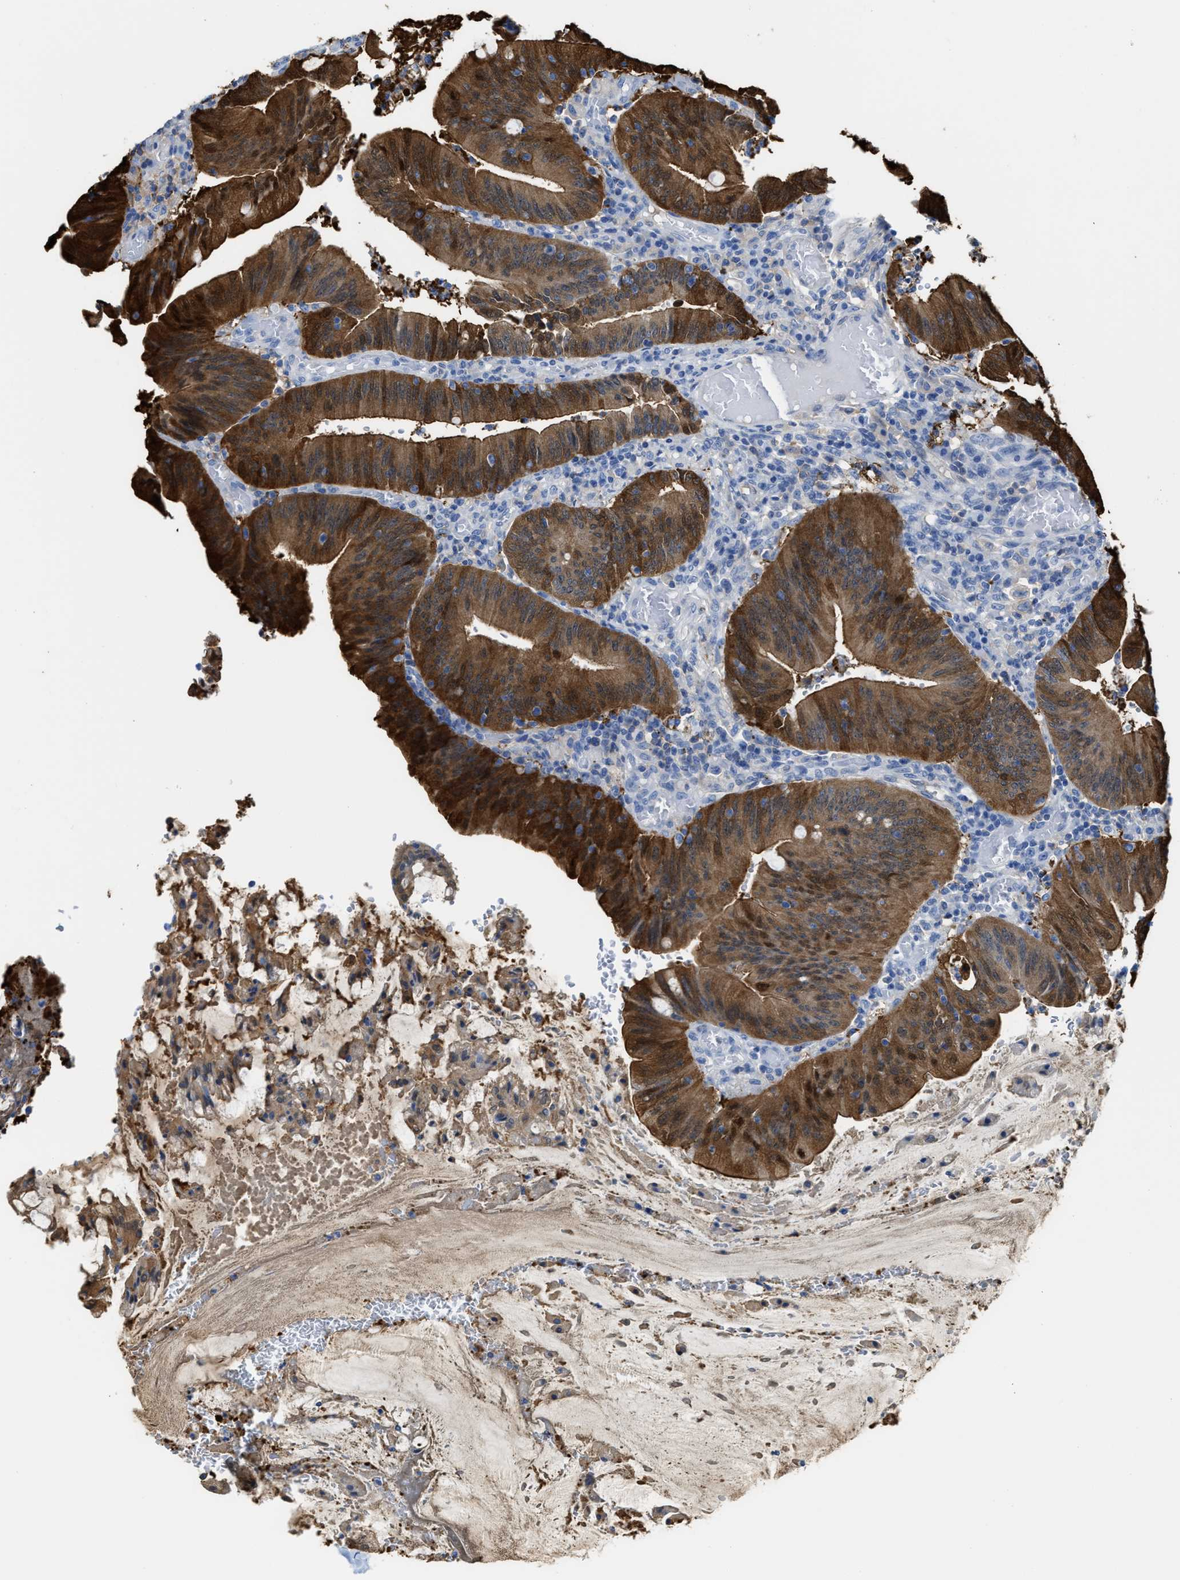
{"staining": {"intensity": "strong", "quantity": ">75%", "location": "cytoplasmic/membranous"}, "tissue": "colorectal cancer", "cell_type": "Tumor cells", "image_type": "cancer", "snomed": [{"axis": "morphology", "description": "Normal tissue, NOS"}, {"axis": "morphology", "description": "Adenocarcinoma, NOS"}, {"axis": "topography", "description": "Rectum"}], "caption": "Protein analysis of colorectal cancer (adenocarcinoma) tissue demonstrates strong cytoplasmic/membranous positivity in about >75% of tumor cells.", "gene": "ASS1", "patient": {"sex": "female", "age": 66}}